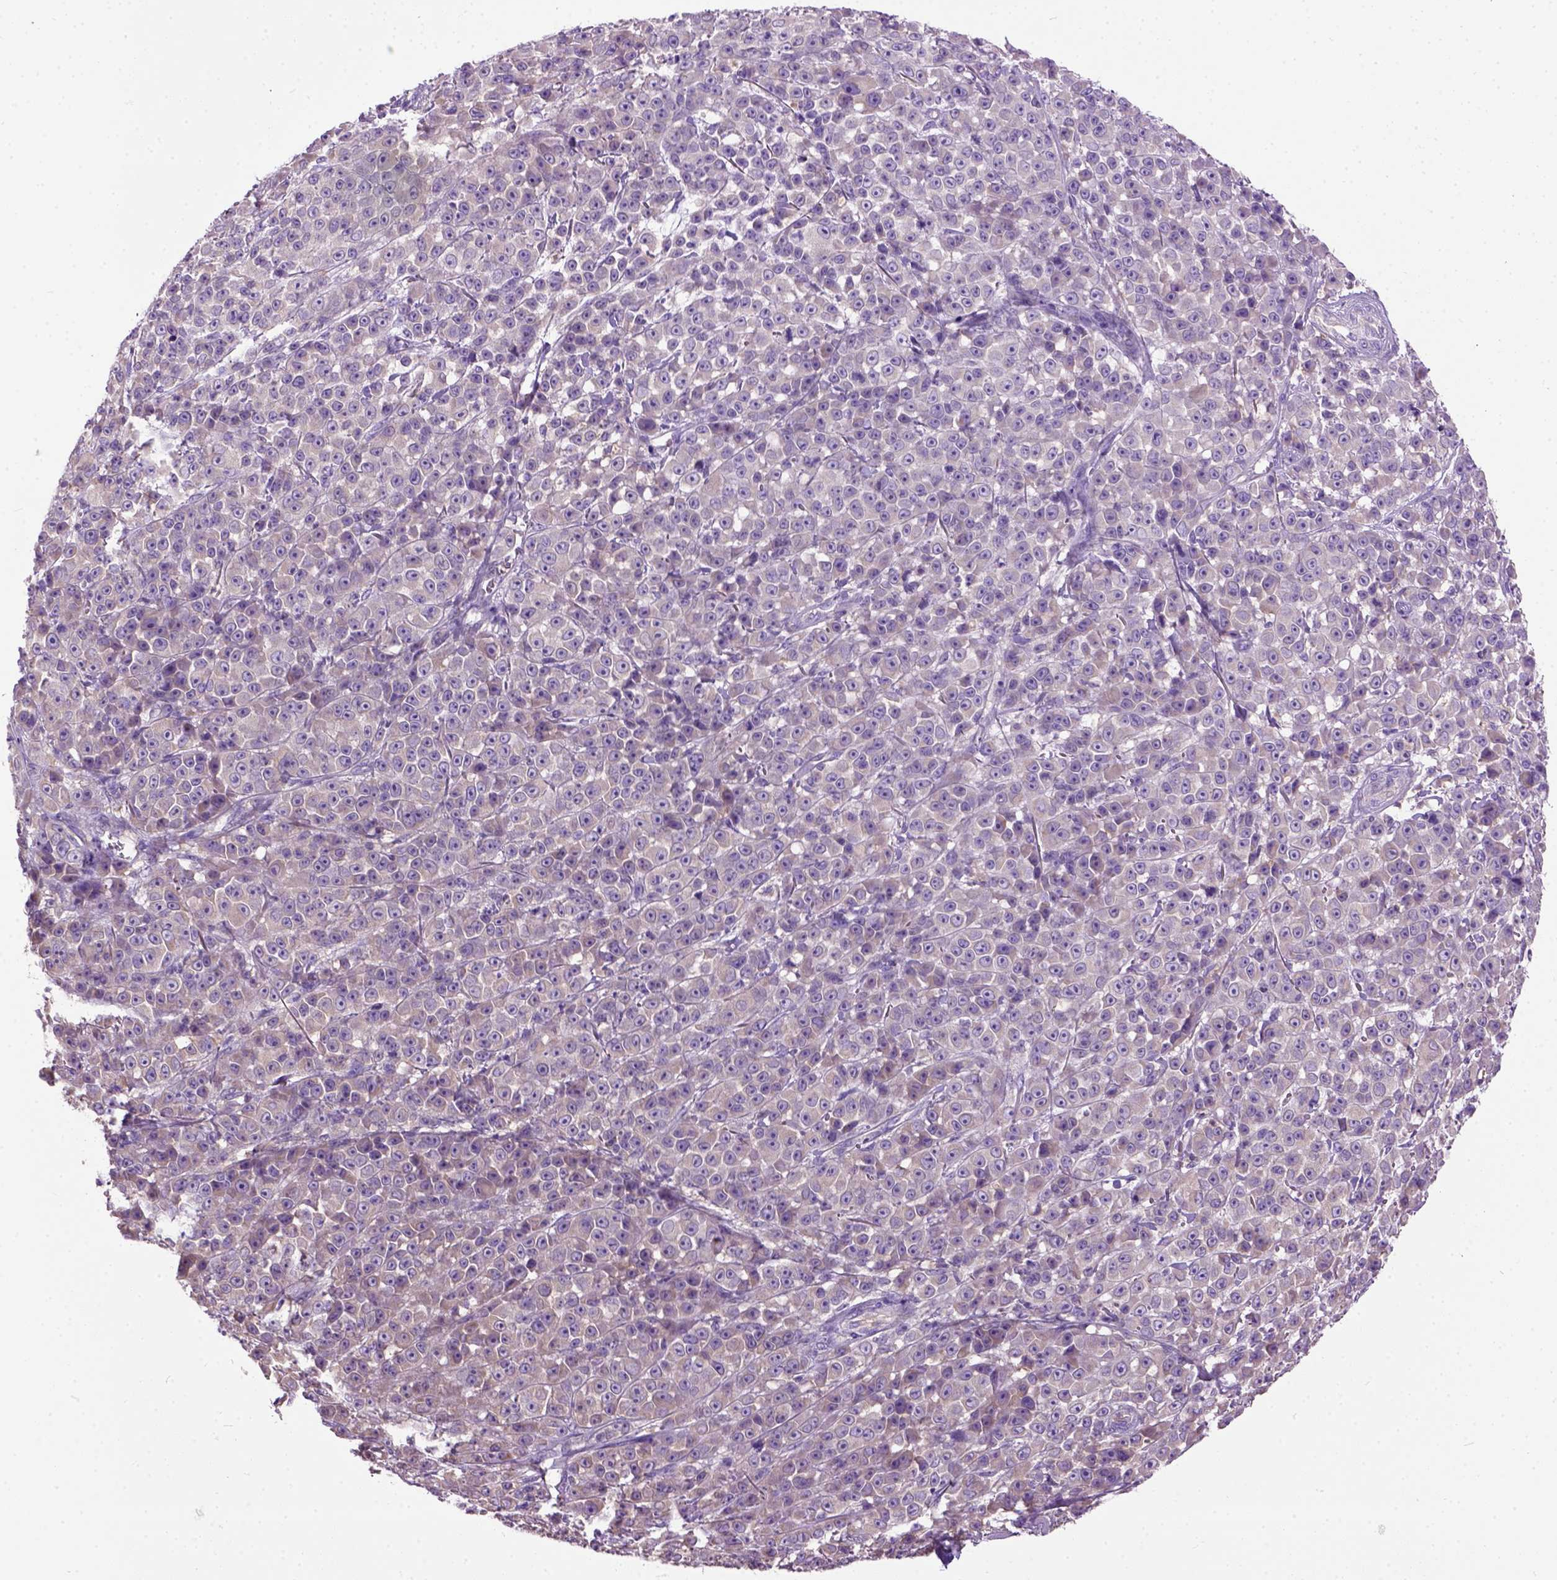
{"staining": {"intensity": "weak", "quantity": "25%-75%", "location": "cytoplasmic/membranous"}, "tissue": "melanoma", "cell_type": "Tumor cells", "image_type": "cancer", "snomed": [{"axis": "morphology", "description": "Malignant melanoma, NOS"}, {"axis": "topography", "description": "Skin"}, {"axis": "topography", "description": "Skin of back"}], "caption": "A brown stain shows weak cytoplasmic/membranous positivity of a protein in human melanoma tumor cells.", "gene": "SEMA4F", "patient": {"sex": "male", "age": 91}}